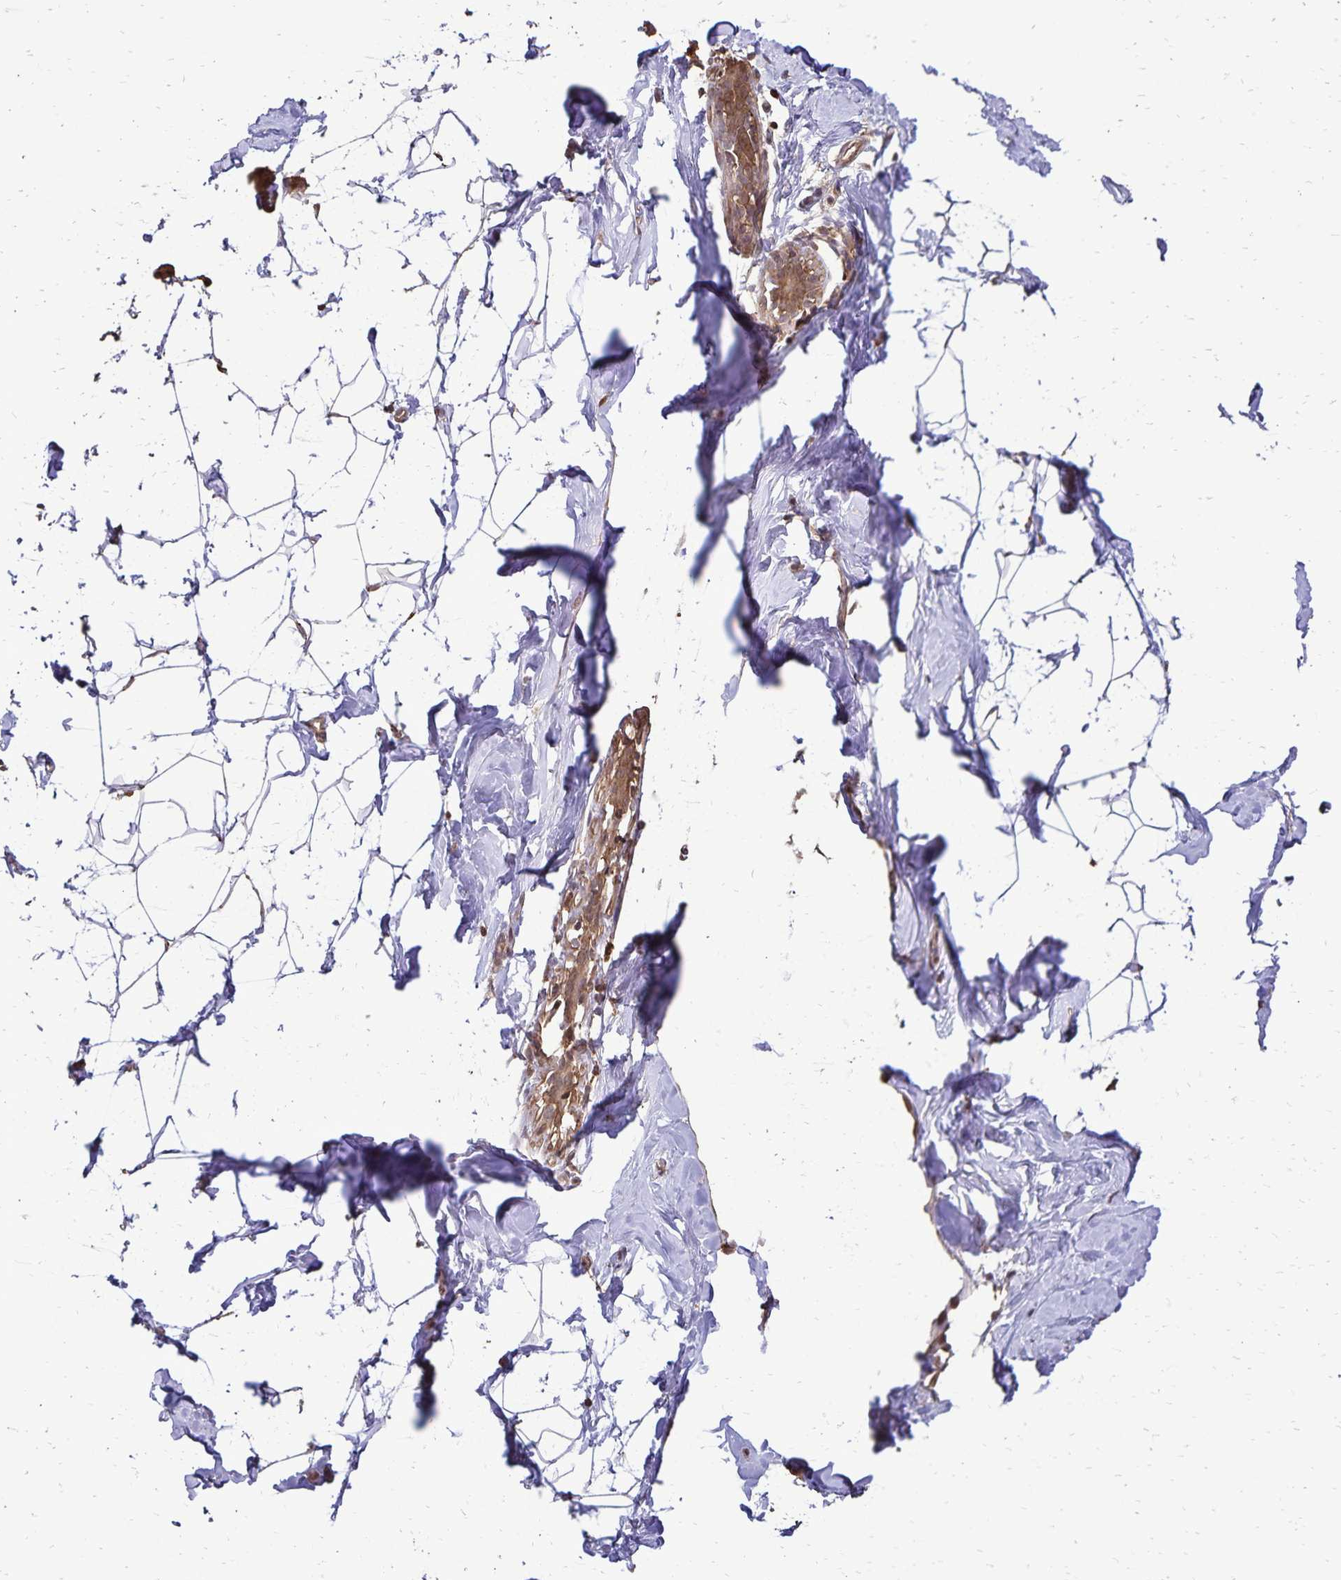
{"staining": {"intensity": "negative", "quantity": "none", "location": "none"}, "tissue": "breast", "cell_type": "Adipocytes", "image_type": "normal", "snomed": [{"axis": "morphology", "description": "Normal tissue, NOS"}, {"axis": "topography", "description": "Breast"}], "caption": "A photomicrograph of breast stained for a protein shows no brown staining in adipocytes. (Stains: DAB immunohistochemistry (IHC) with hematoxylin counter stain, Microscopy: brightfield microscopy at high magnification).", "gene": "CHMP1B", "patient": {"sex": "female", "age": 32}}